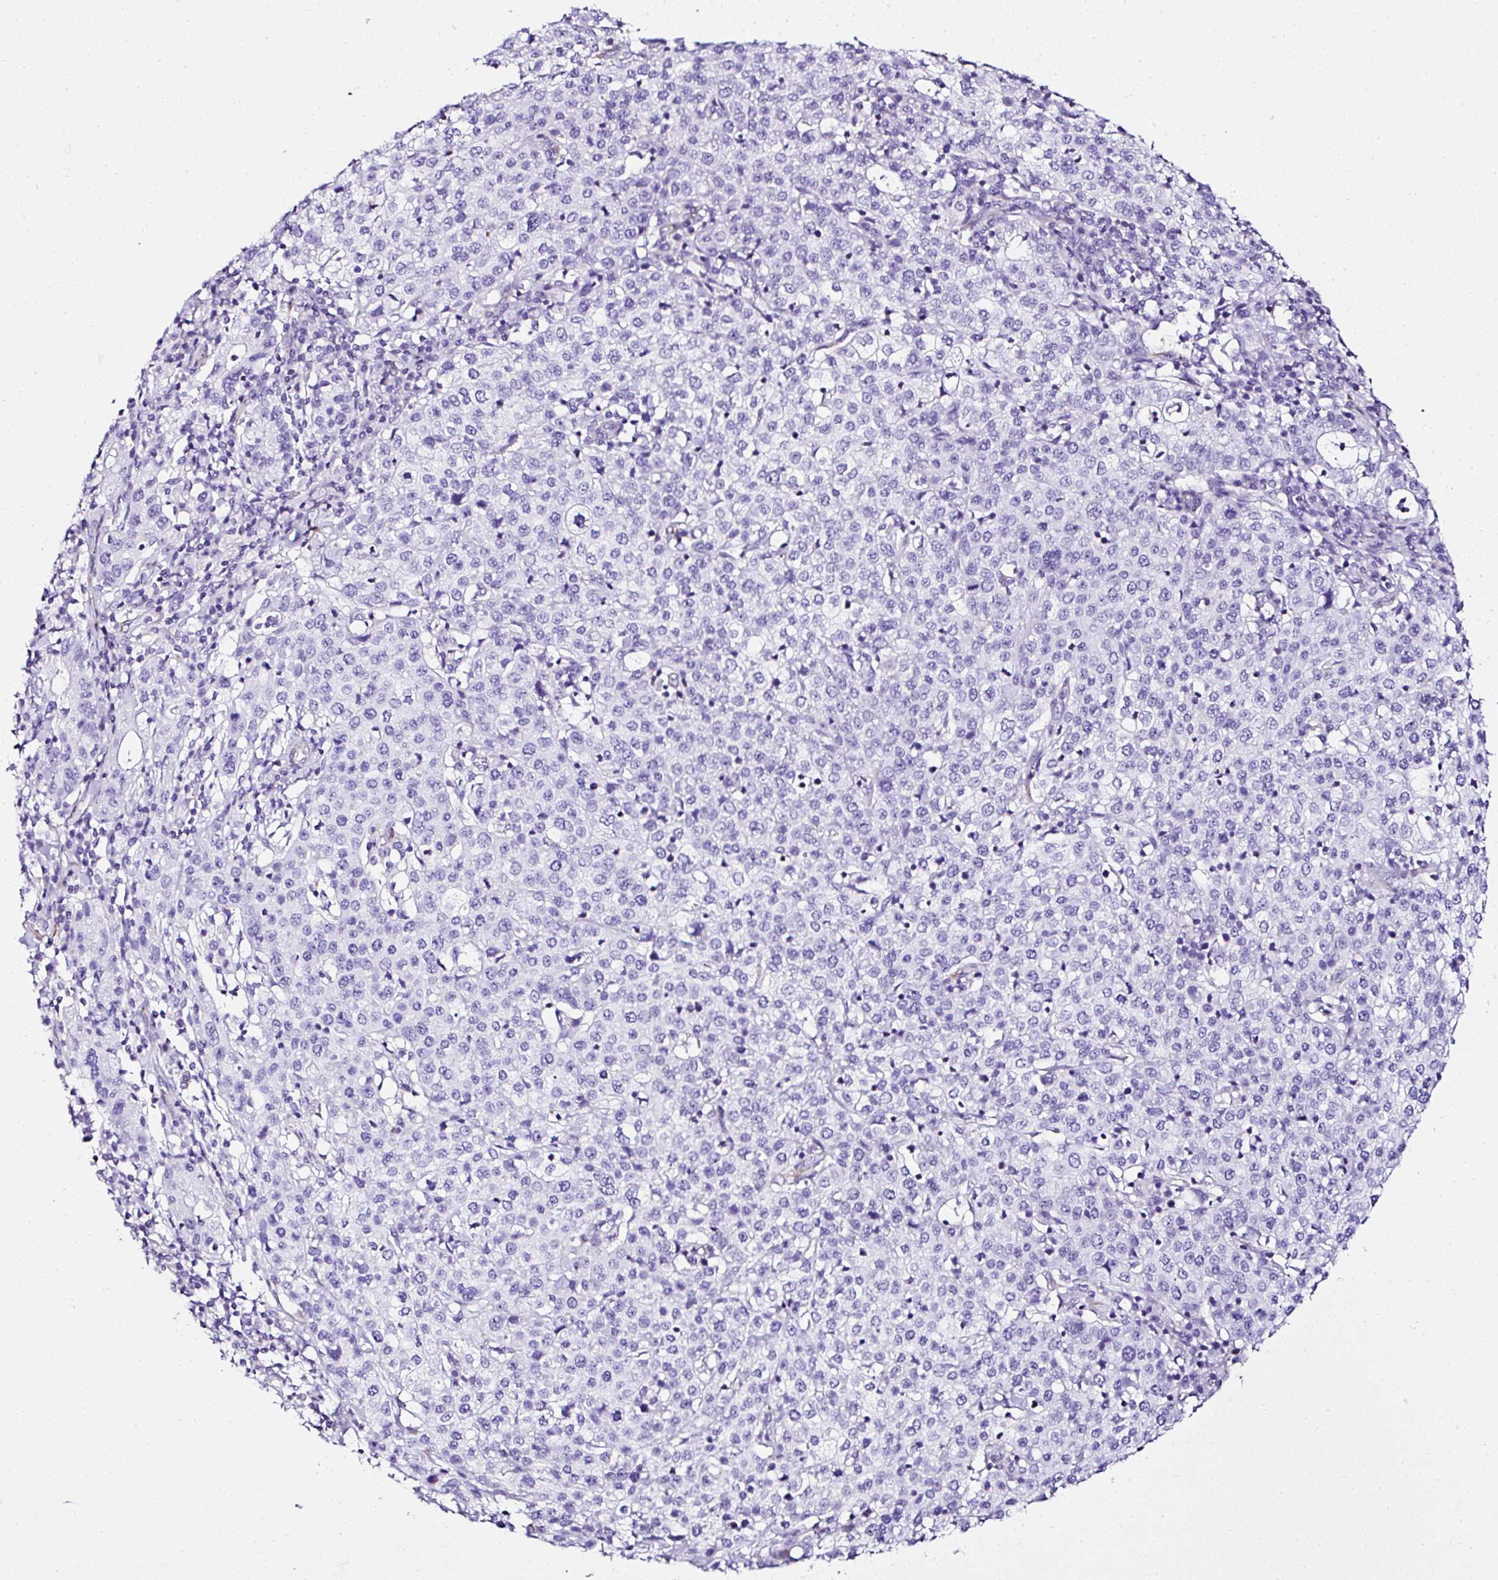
{"staining": {"intensity": "negative", "quantity": "none", "location": "none"}, "tissue": "cervical cancer", "cell_type": "Tumor cells", "image_type": "cancer", "snomed": [{"axis": "morphology", "description": "Normal tissue, NOS"}, {"axis": "morphology", "description": "Adenocarcinoma, NOS"}, {"axis": "topography", "description": "Cervix"}], "caption": "High magnification brightfield microscopy of cervical cancer stained with DAB (brown) and counterstained with hematoxylin (blue): tumor cells show no significant expression.", "gene": "DEPDC5", "patient": {"sex": "female", "age": 44}}